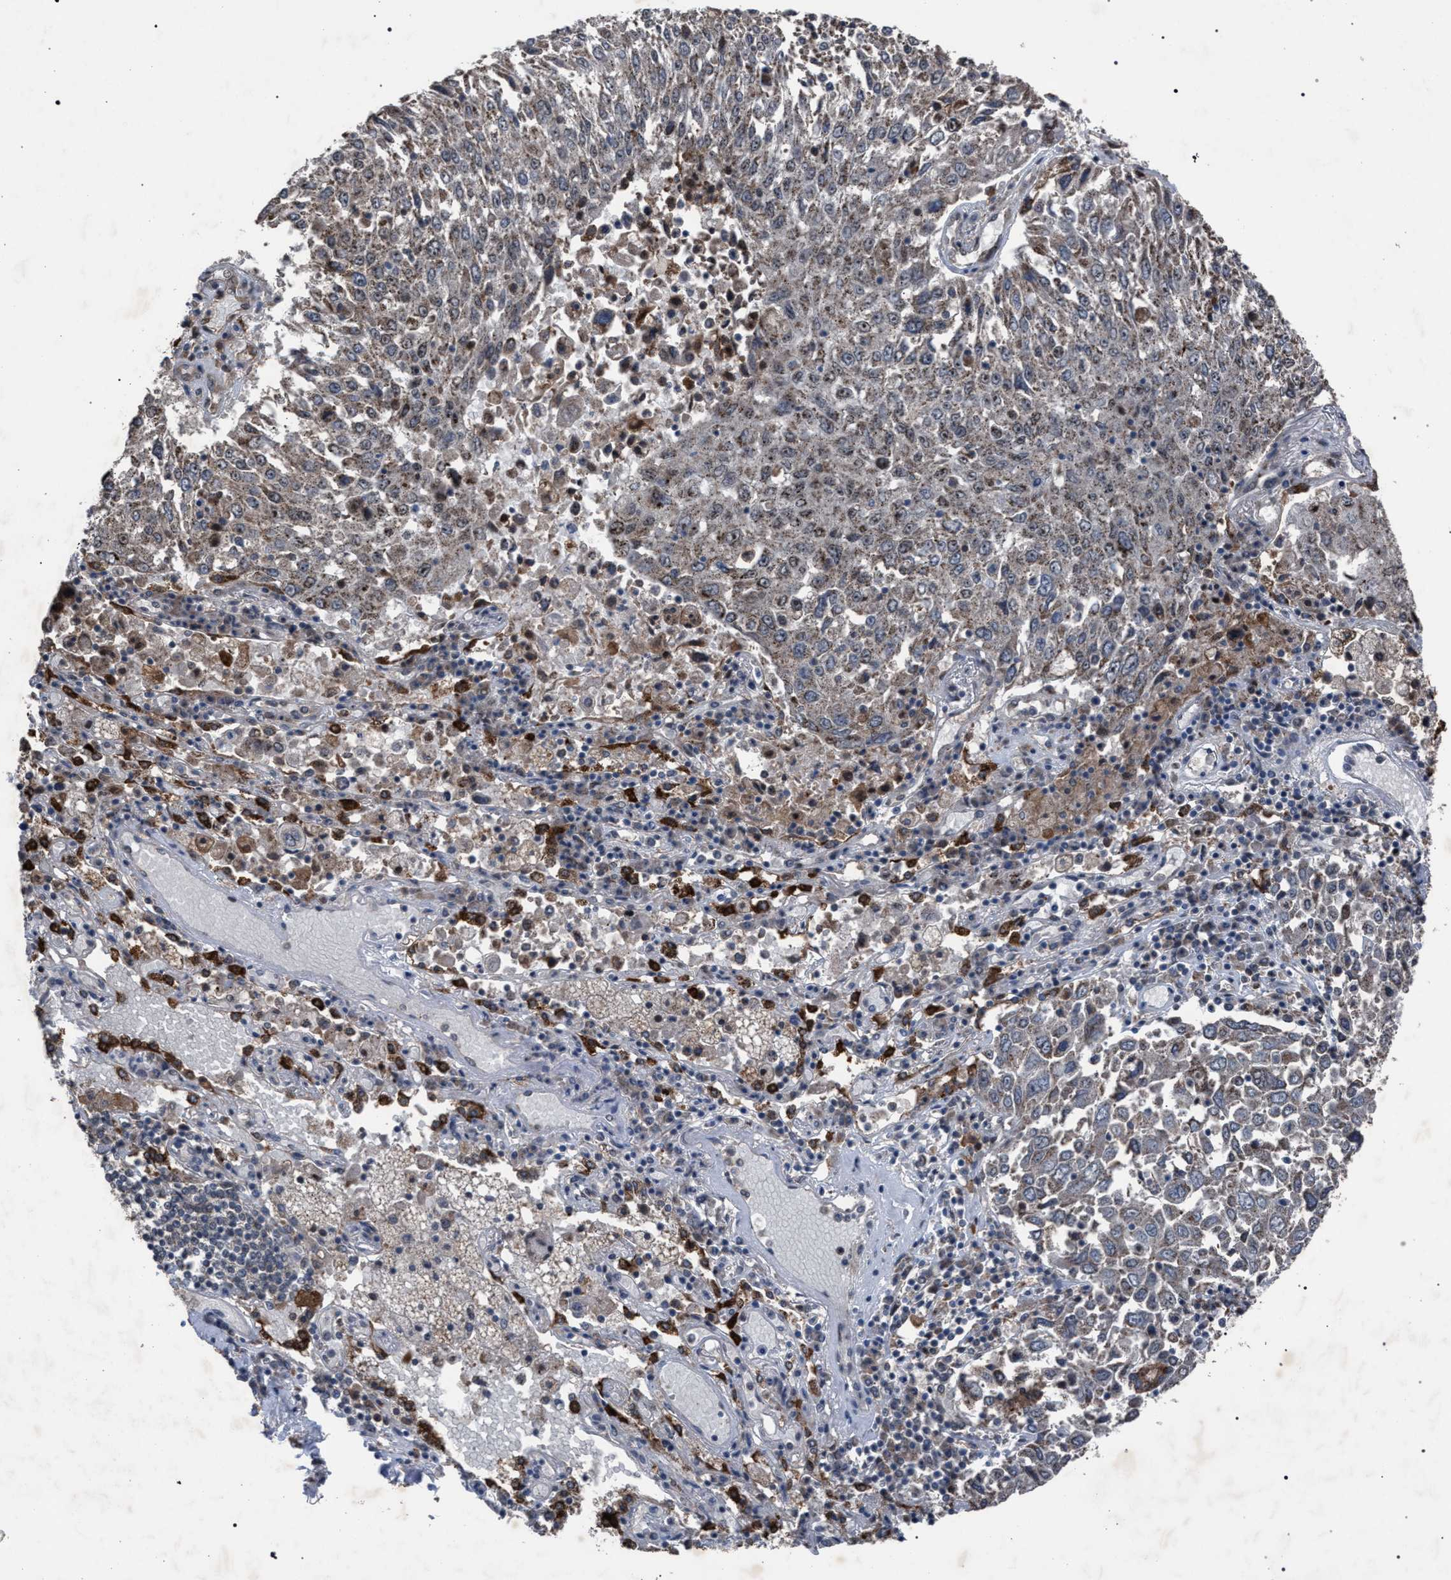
{"staining": {"intensity": "weak", "quantity": "25%-75%", "location": "cytoplasmic/membranous"}, "tissue": "lung cancer", "cell_type": "Tumor cells", "image_type": "cancer", "snomed": [{"axis": "morphology", "description": "Squamous cell carcinoma, NOS"}, {"axis": "topography", "description": "Lung"}], "caption": "This is a micrograph of immunohistochemistry (IHC) staining of lung cancer, which shows weak positivity in the cytoplasmic/membranous of tumor cells.", "gene": "HSD17B4", "patient": {"sex": "male", "age": 65}}